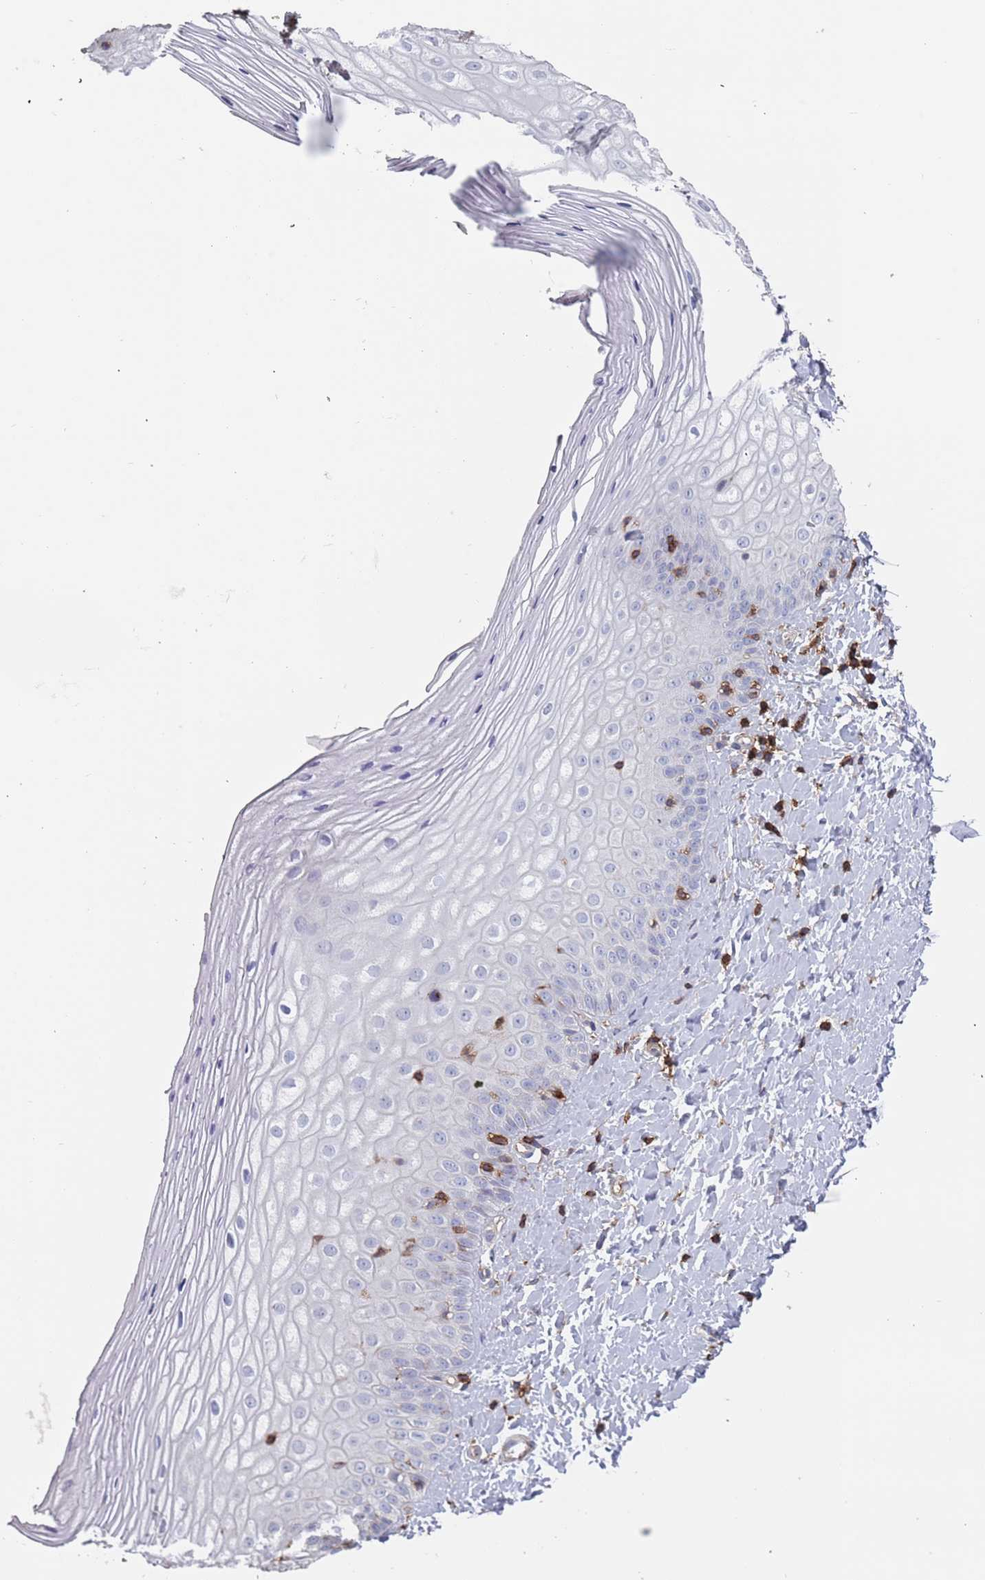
{"staining": {"intensity": "negative", "quantity": "none", "location": "none"}, "tissue": "vagina", "cell_type": "Squamous epithelial cells", "image_type": "normal", "snomed": [{"axis": "morphology", "description": "Normal tissue, NOS"}, {"axis": "topography", "description": "Vagina"}], "caption": "IHC image of benign vagina: human vagina stained with DAB (3,3'-diaminobenzidine) displays no significant protein staining in squamous epithelial cells. The staining is performed using DAB (3,3'-diaminobenzidine) brown chromogen with nuclei counter-stained in using hematoxylin.", "gene": "RNF144A", "patient": {"sex": "female", "age": 65}}